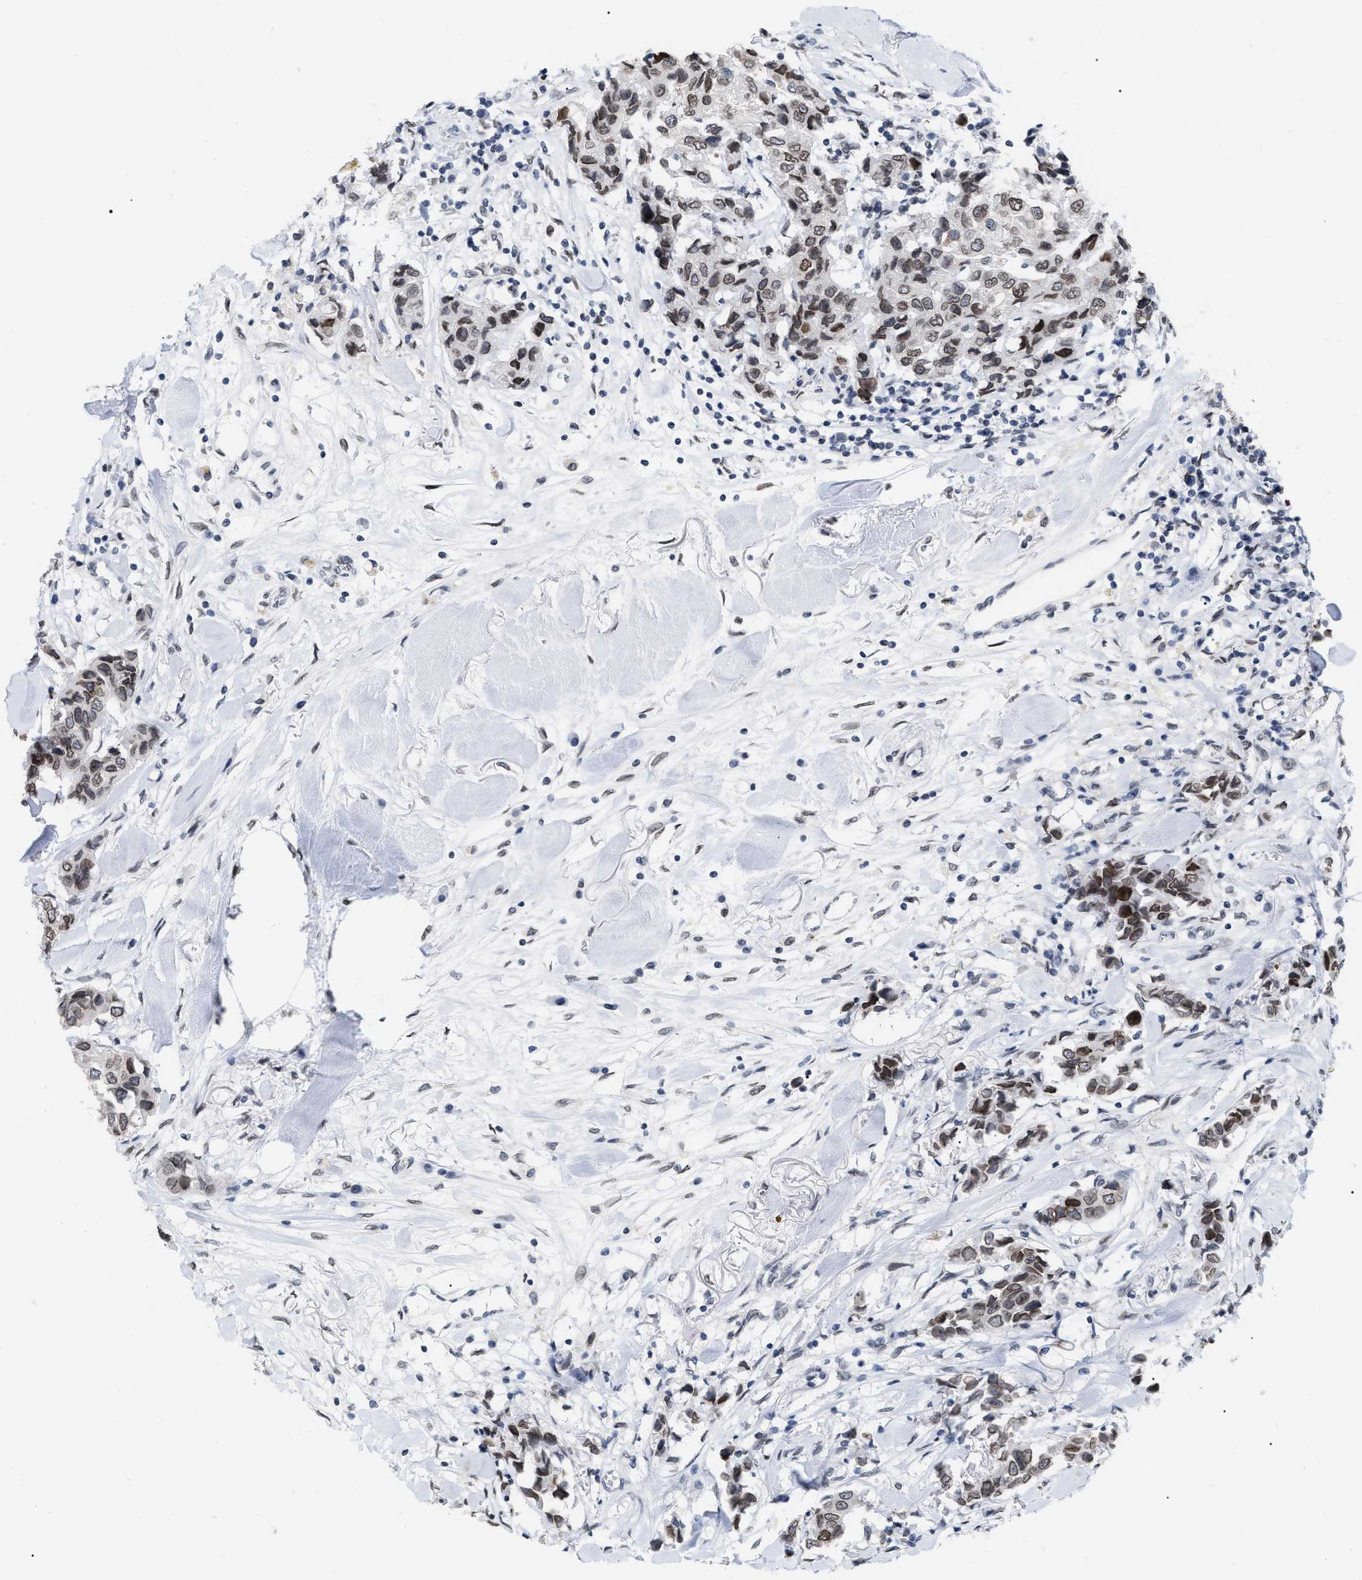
{"staining": {"intensity": "moderate", "quantity": ">75%", "location": "cytoplasmic/membranous,nuclear"}, "tissue": "breast cancer", "cell_type": "Tumor cells", "image_type": "cancer", "snomed": [{"axis": "morphology", "description": "Duct carcinoma"}, {"axis": "topography", "description": "Breast"}], "caption": "A medium amount of moderate cytoplasmic/membranous and nuclear staining is identified in approximately >75% of tumor cells in invasive ductal carcinoma (breast) tissue. (DAB = brown stain, brightfield microscopy at high magnification).", "gene": "TPR", "patient": {"sex": "female", "age": 80}}